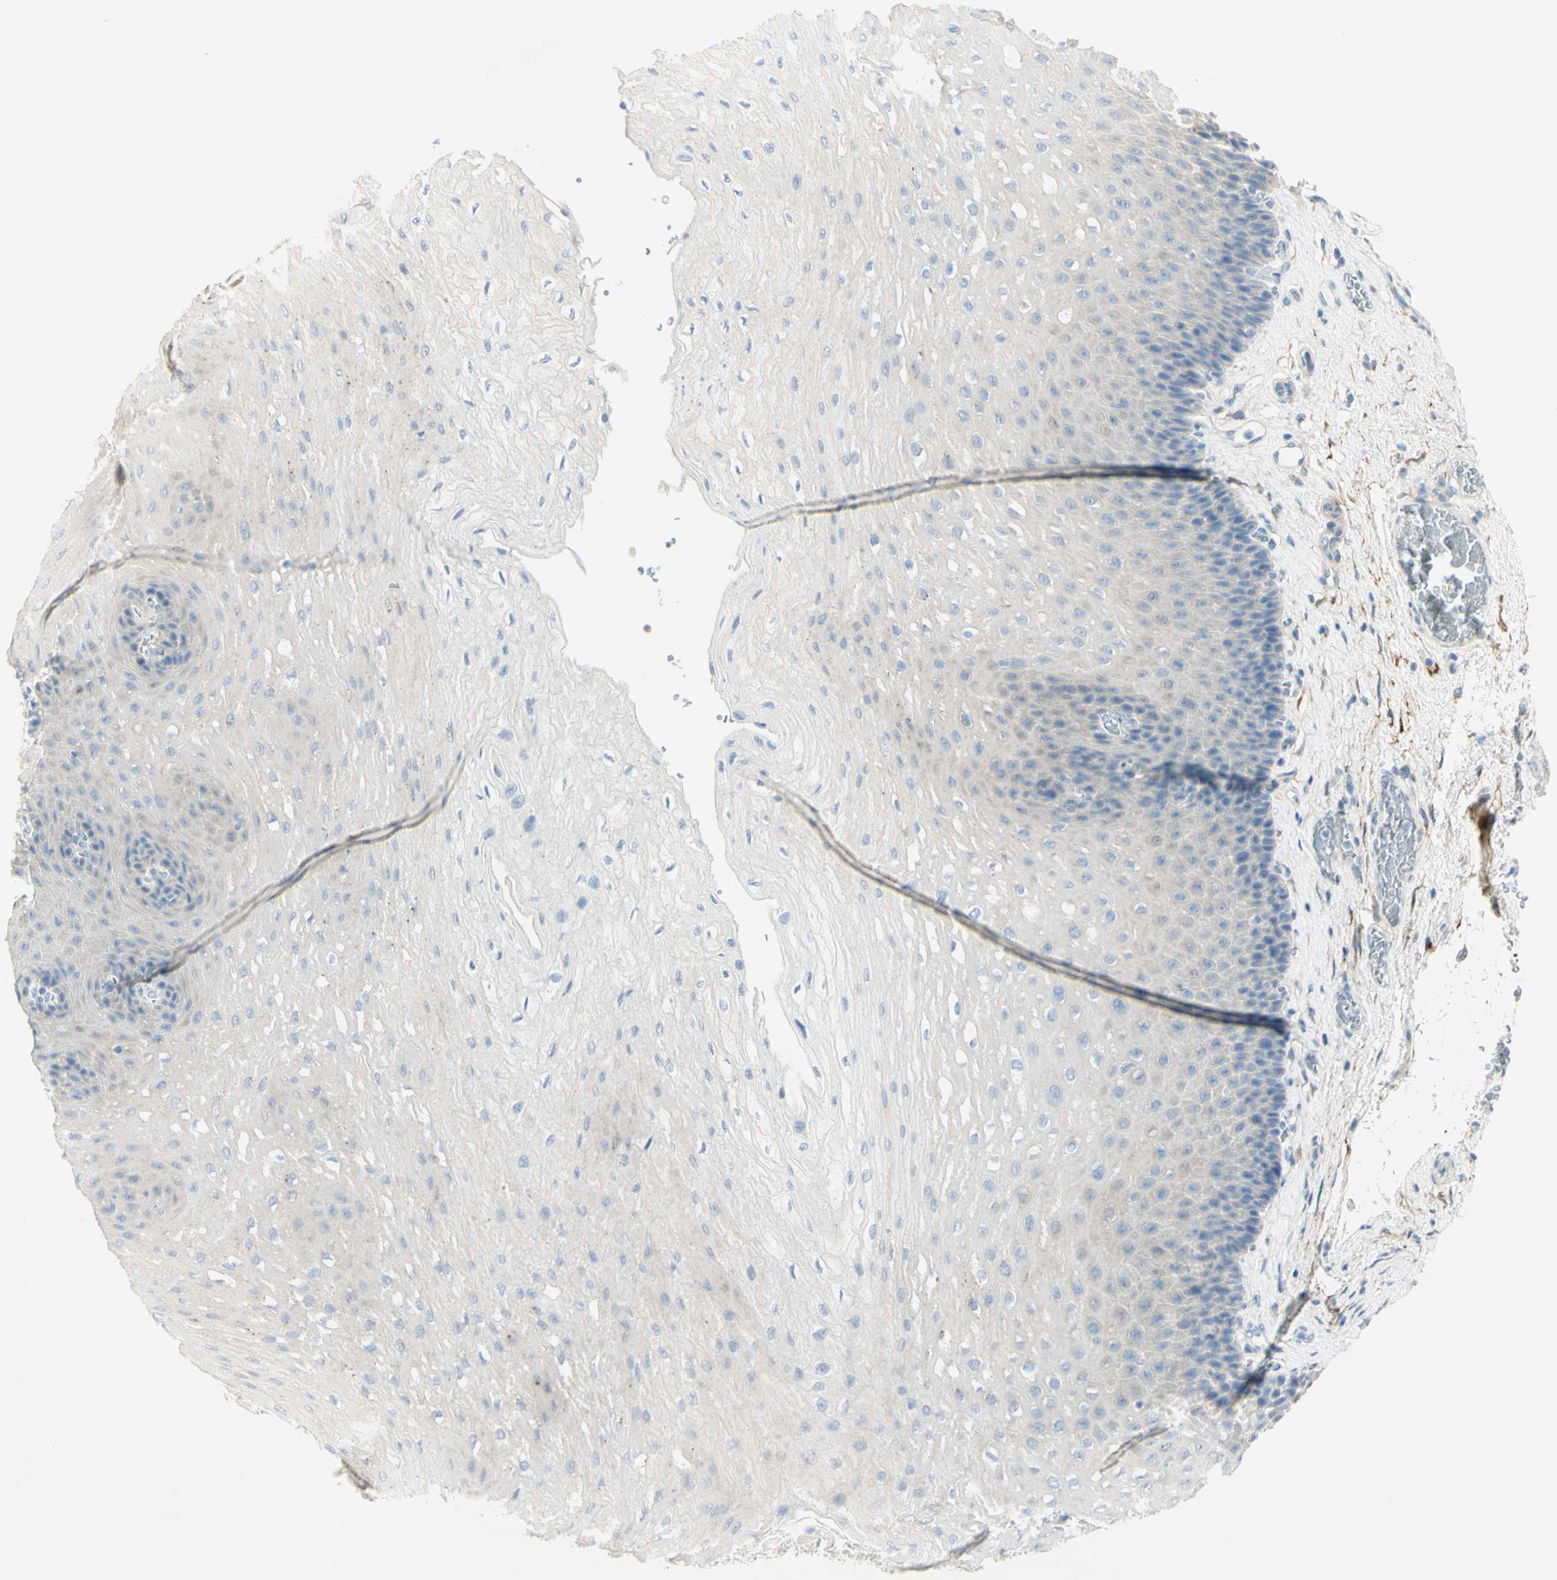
{"staining": {"intensity": "negative", "quantity": "none", "location": "none"}, "tissue": "esophagus", "cell_type": "Squamous epithelial cells", "image_type": "normal", "snomed": [{"axis": "morphology", "description": "Normal tissue, NOS"}, {"axis": "topography", "description": "Esophagus"}], "caption": "A high-resolution histopathology image shows immunohistochemistry staining of normal esophagus, which shows no significant positivity in squamous epithelial cells.", "gene": "GCNT3", "patient": {"sex": "female", "age": 72}}